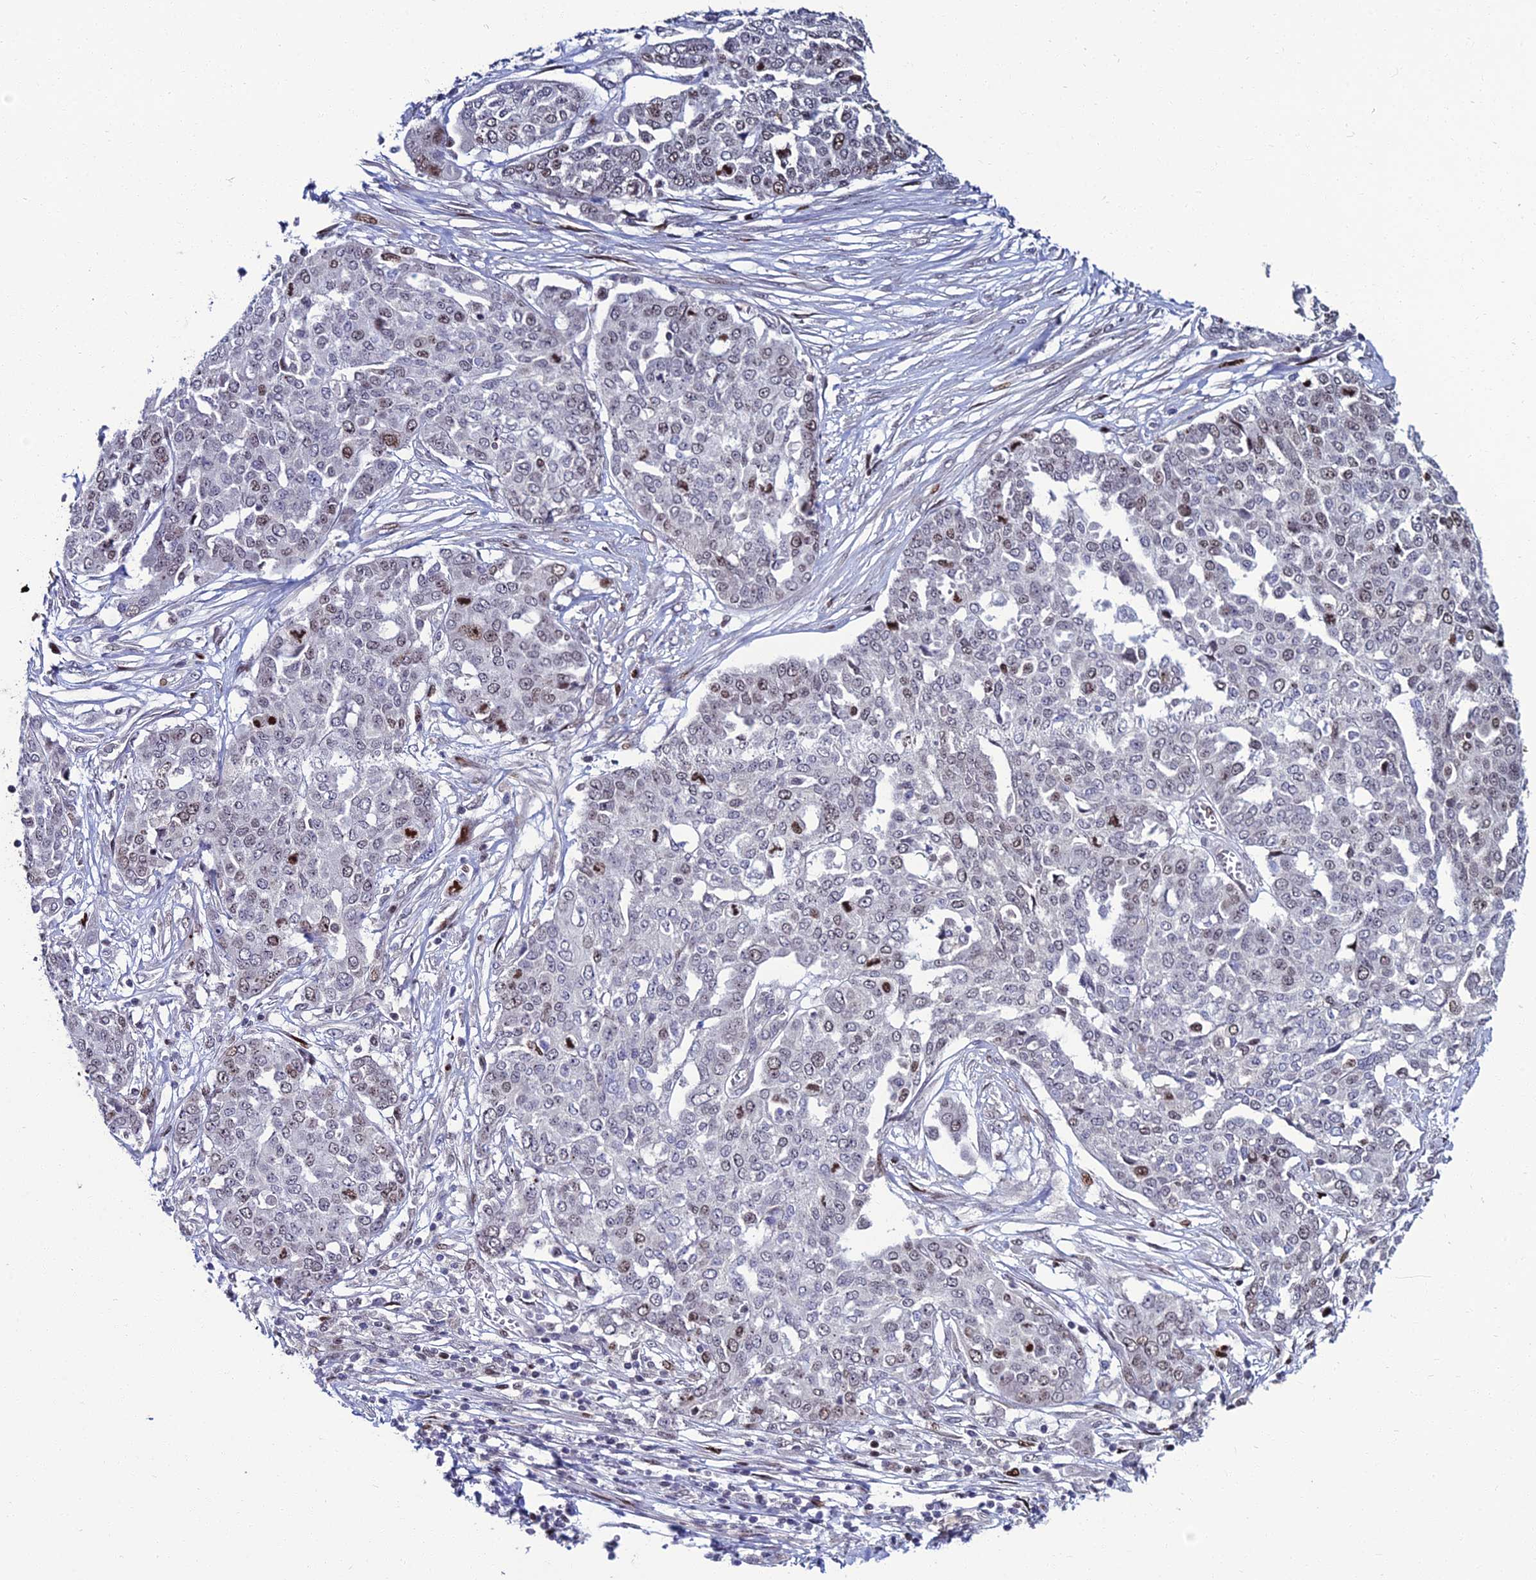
{"staining": {"intensity": "moderate", "quantity": "<25%", "location": "nuclear"}, "tissue": "ovarian cancer", "cell_type": "Tumor cells", "image_type": "cancer", "snomed": [{"axis": "morphology", "description": "Cystadenocarcinoma, serous, NOS"}, {"axis": "topography", "description": "Soft tissue"}, {"axis": "topography", "description": "Ovary"}], "caption": "An image of serous cystadenocarcinoma (ovarian) stained for a protein displays moderate nuclear brown staining in tumor cells.", "gene": "TAF9B", "patient": {"sex": "female", "age": 57}}